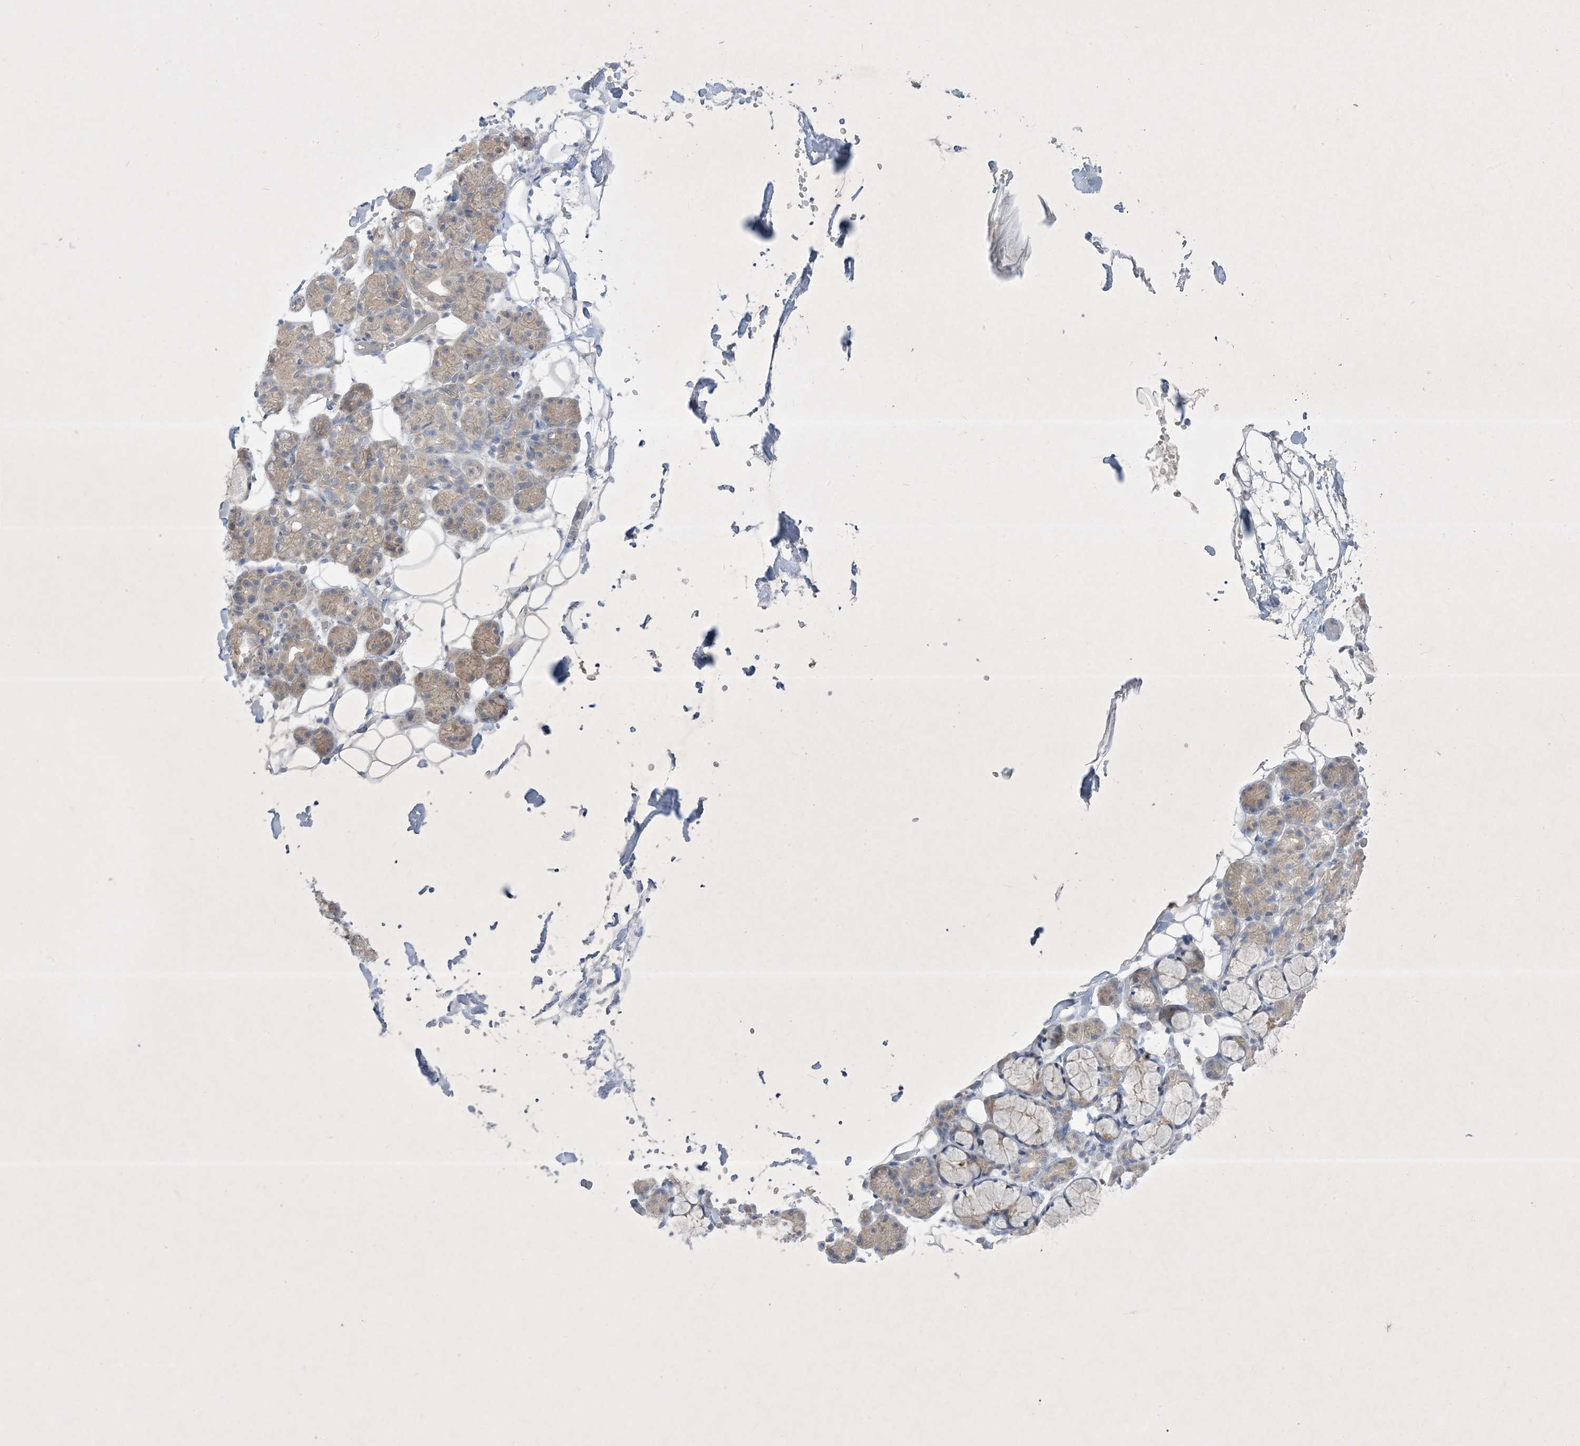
{"staining": {"intensity": "weak", "quantity": "25%-75%", "location": "cytoplasmic/membranous"}, "tissue": "salivary gland", "cell_type": "Glandular cells", "image_type": "normal", "snomed": [{"axis": "morphology", "description": "Normal tissue, NOS"}, {"axis": "topography", "description": "Salivary gland"}], "caption": "Unremarkable salivary gland exhibits weak cytoplasmic/membranous staining in approximately 25%-75% of glandular cells, visualized by immunohistochemistry. The staining was performed using DAB (3,3'-diaminobenzidine) to visualize the protein expression in brown, while the nuclei were stained in blue with hematoxylin (Magnification: 20x).", "gene": "PLEKHA3", "patient": {"sex": "male", "age": 63}}